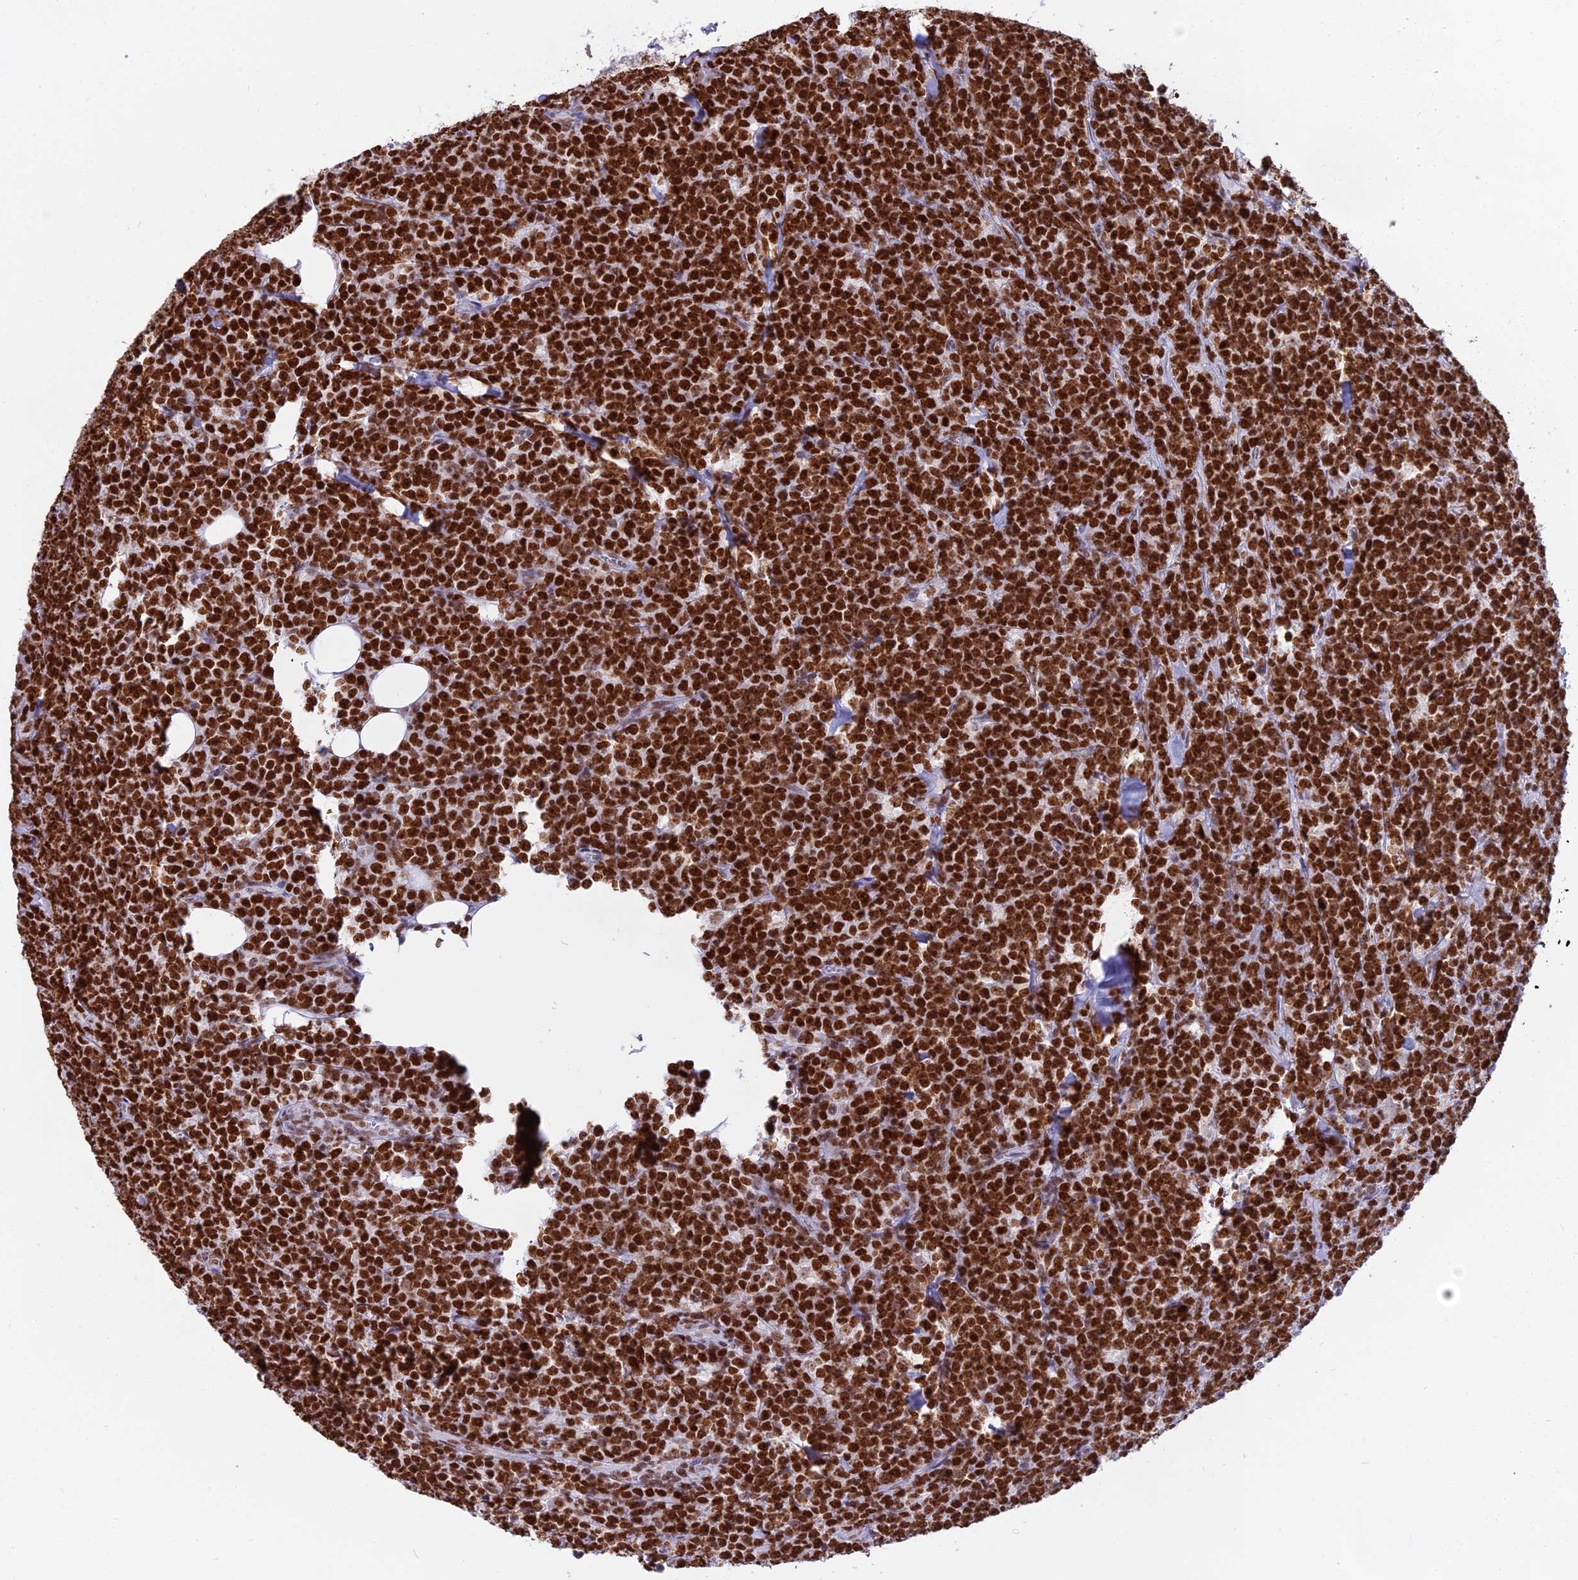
{"staining": {"intensity": "strong", "quantity": ">75%", "location": "nuclear"}, "tissue": "lymphoma", "cell_type": "Tumor cells", "image_type": "cancer", "snomed": [{"axis": "morphology", "description": "Malignant lymphoma, non-Hodgkin's type, High grade"}, {"axis": "topography", "description": "Small intestine"}], "caption": "Protein staining shows strong nuclear staining in approximately >75% of tumor cells in malignant lymphoma, non-Hodgkin's type (high-grade).", "gene": "PARP1", "patient": {"sex": "male", "age": 8}}